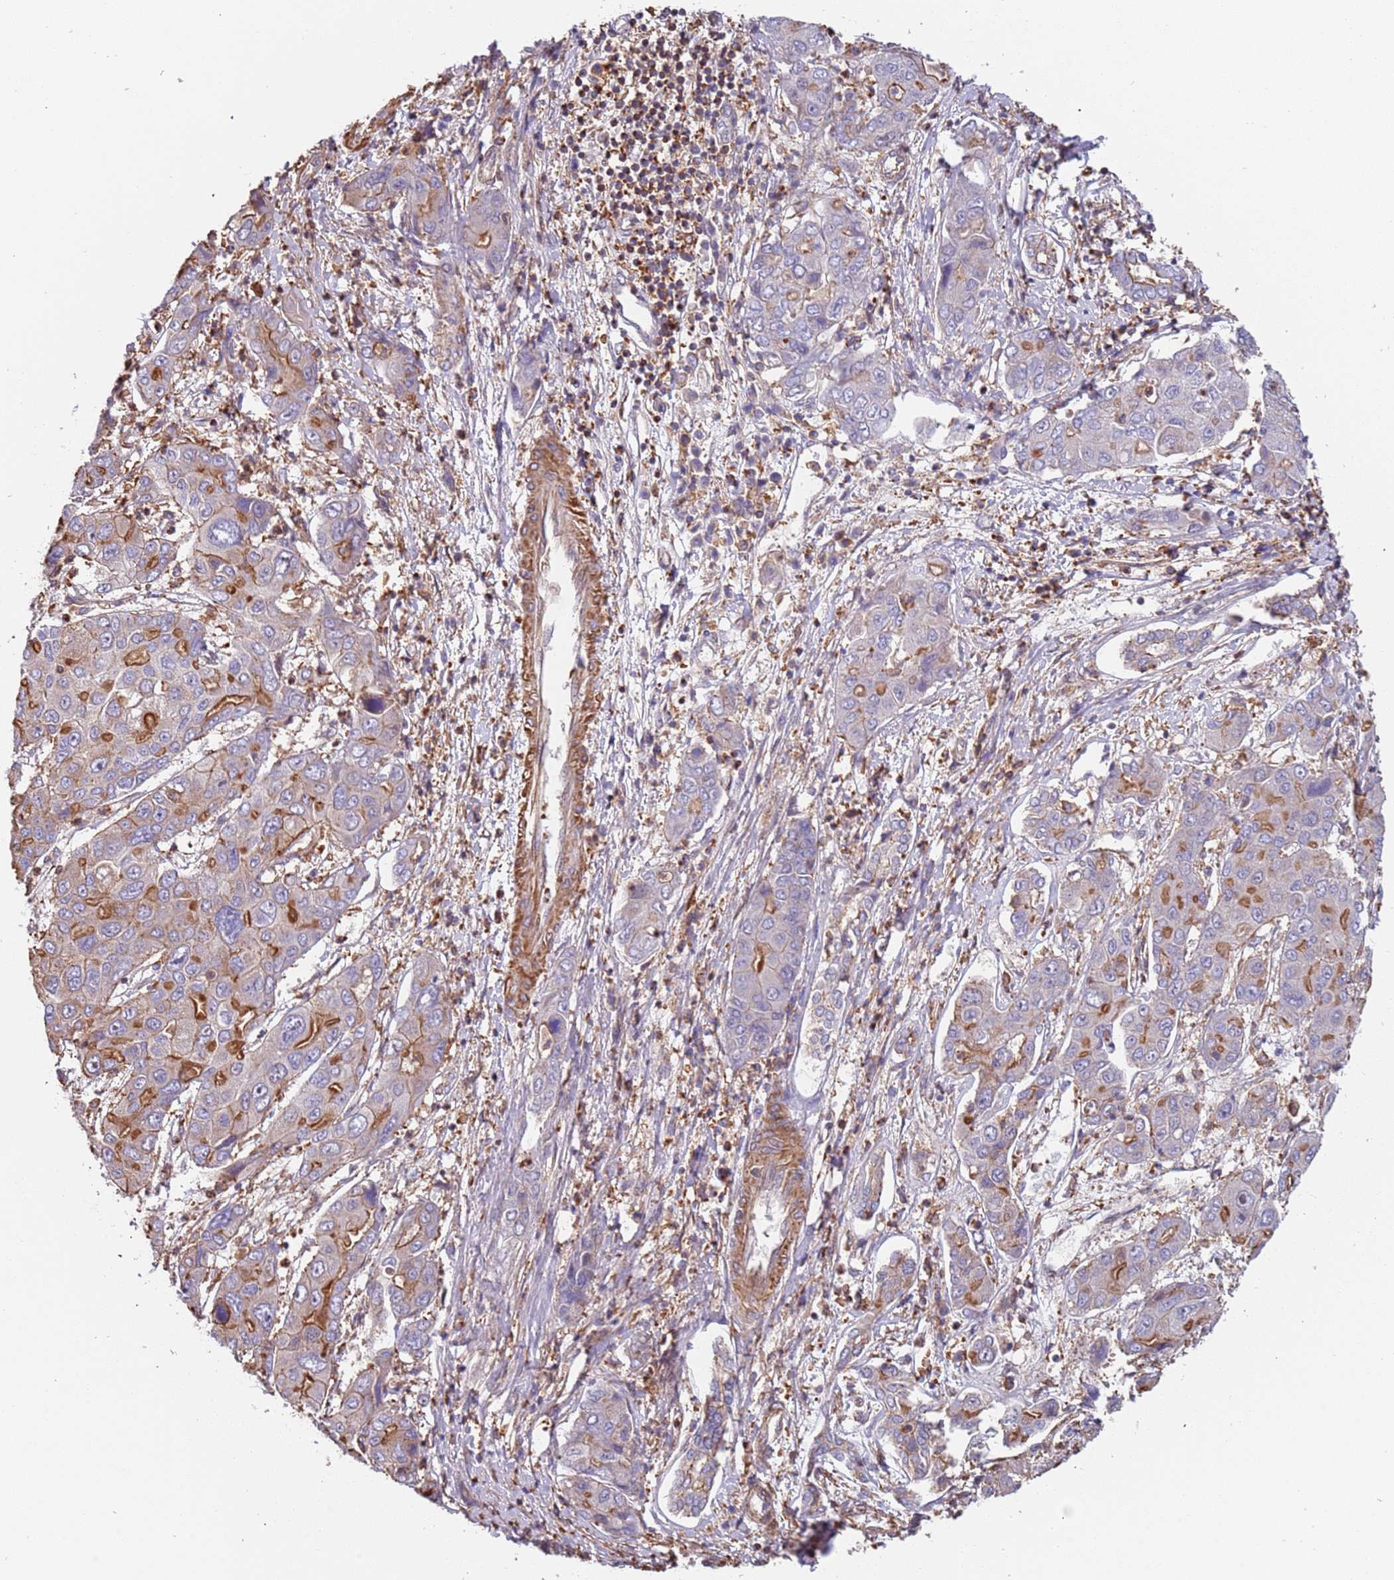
{"staining": {"intensity": "moderate", "quantity": "<25%", "location": "cytoplasmic/membranous"}, "tissue": "liver cancer", "cell_type": "Tumor cells", "image_type": "cancer", "snomed": [{"axis": "morphology", "description": "Cholangiocarcinoma"}, {"axis": "topography", "description": "Liver"}], "caption": "Immunohistochemical staining of human liver cancer demonstrates low levels of moderate cytoplasmic/membranous staining in approximately <25% of tumor cells.", "gene": "SYT4", "patient": {"sex": "male", "age": 67}}